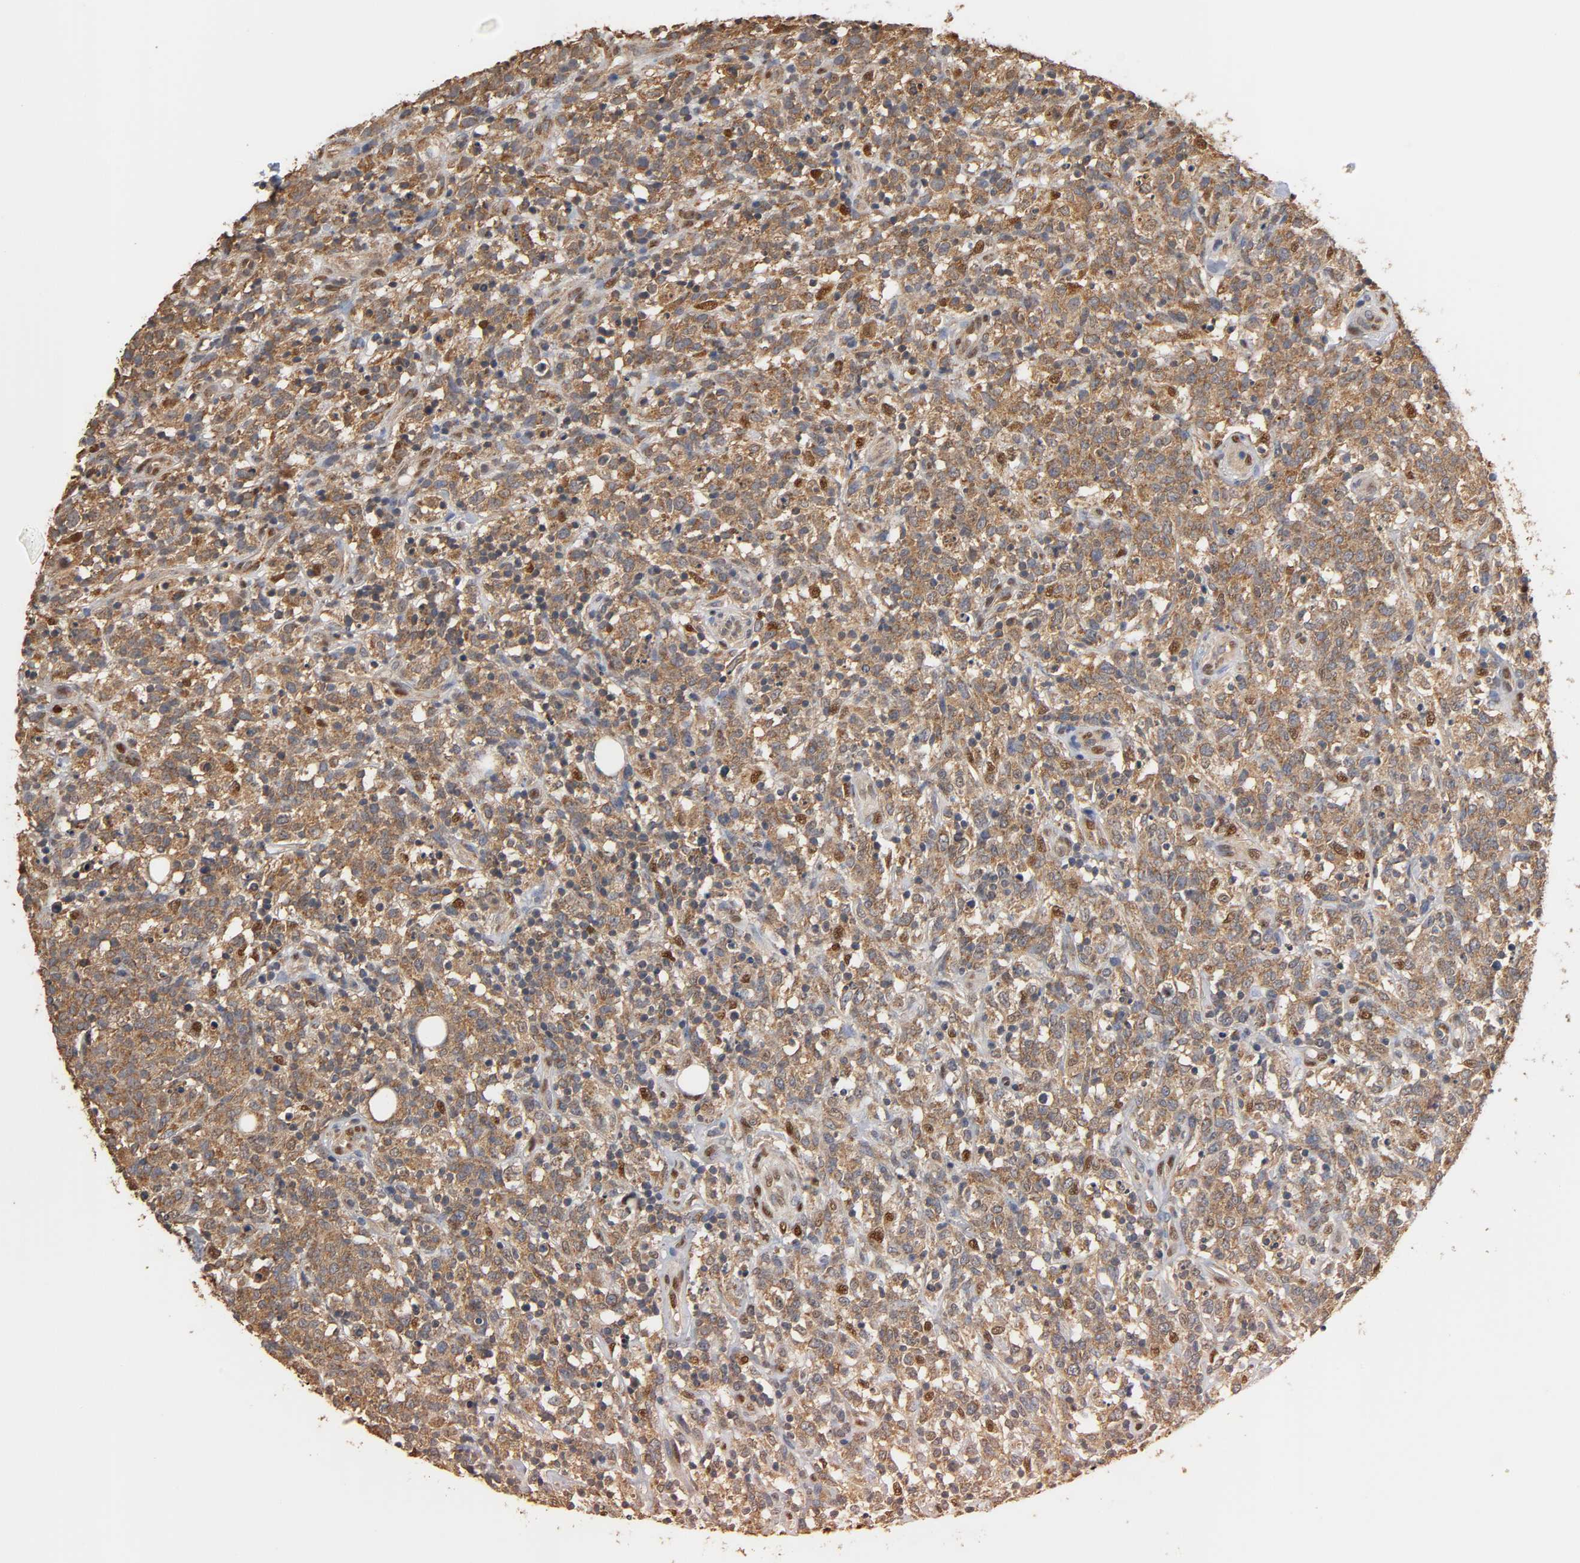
{"staining": {"intensity": "strong", "quantity": ">75%", "location": "cytoplasmic/membranous"}, "tissue": "lymphoma", "cell_type": "Tumor cells", "image_type": "cancer", "snomed": [{"axis": "morphology", "description": "Malignant lymphoma, non-Hodgkin's type, High grade"}, {"axis": "topography", "description": "Lymph node"}], "caption": "This micrograph shows malignant lymphoma, non-Hodgkin's type (high-grade) stained with IHC to label a protein in brown. The cytoplasmic/membranous of tumor cells show strong positivity for the protein. Nuclei are counter-stained blue.", "gene": "PKN1", "patient": {"sex": "female", "age": 73}}